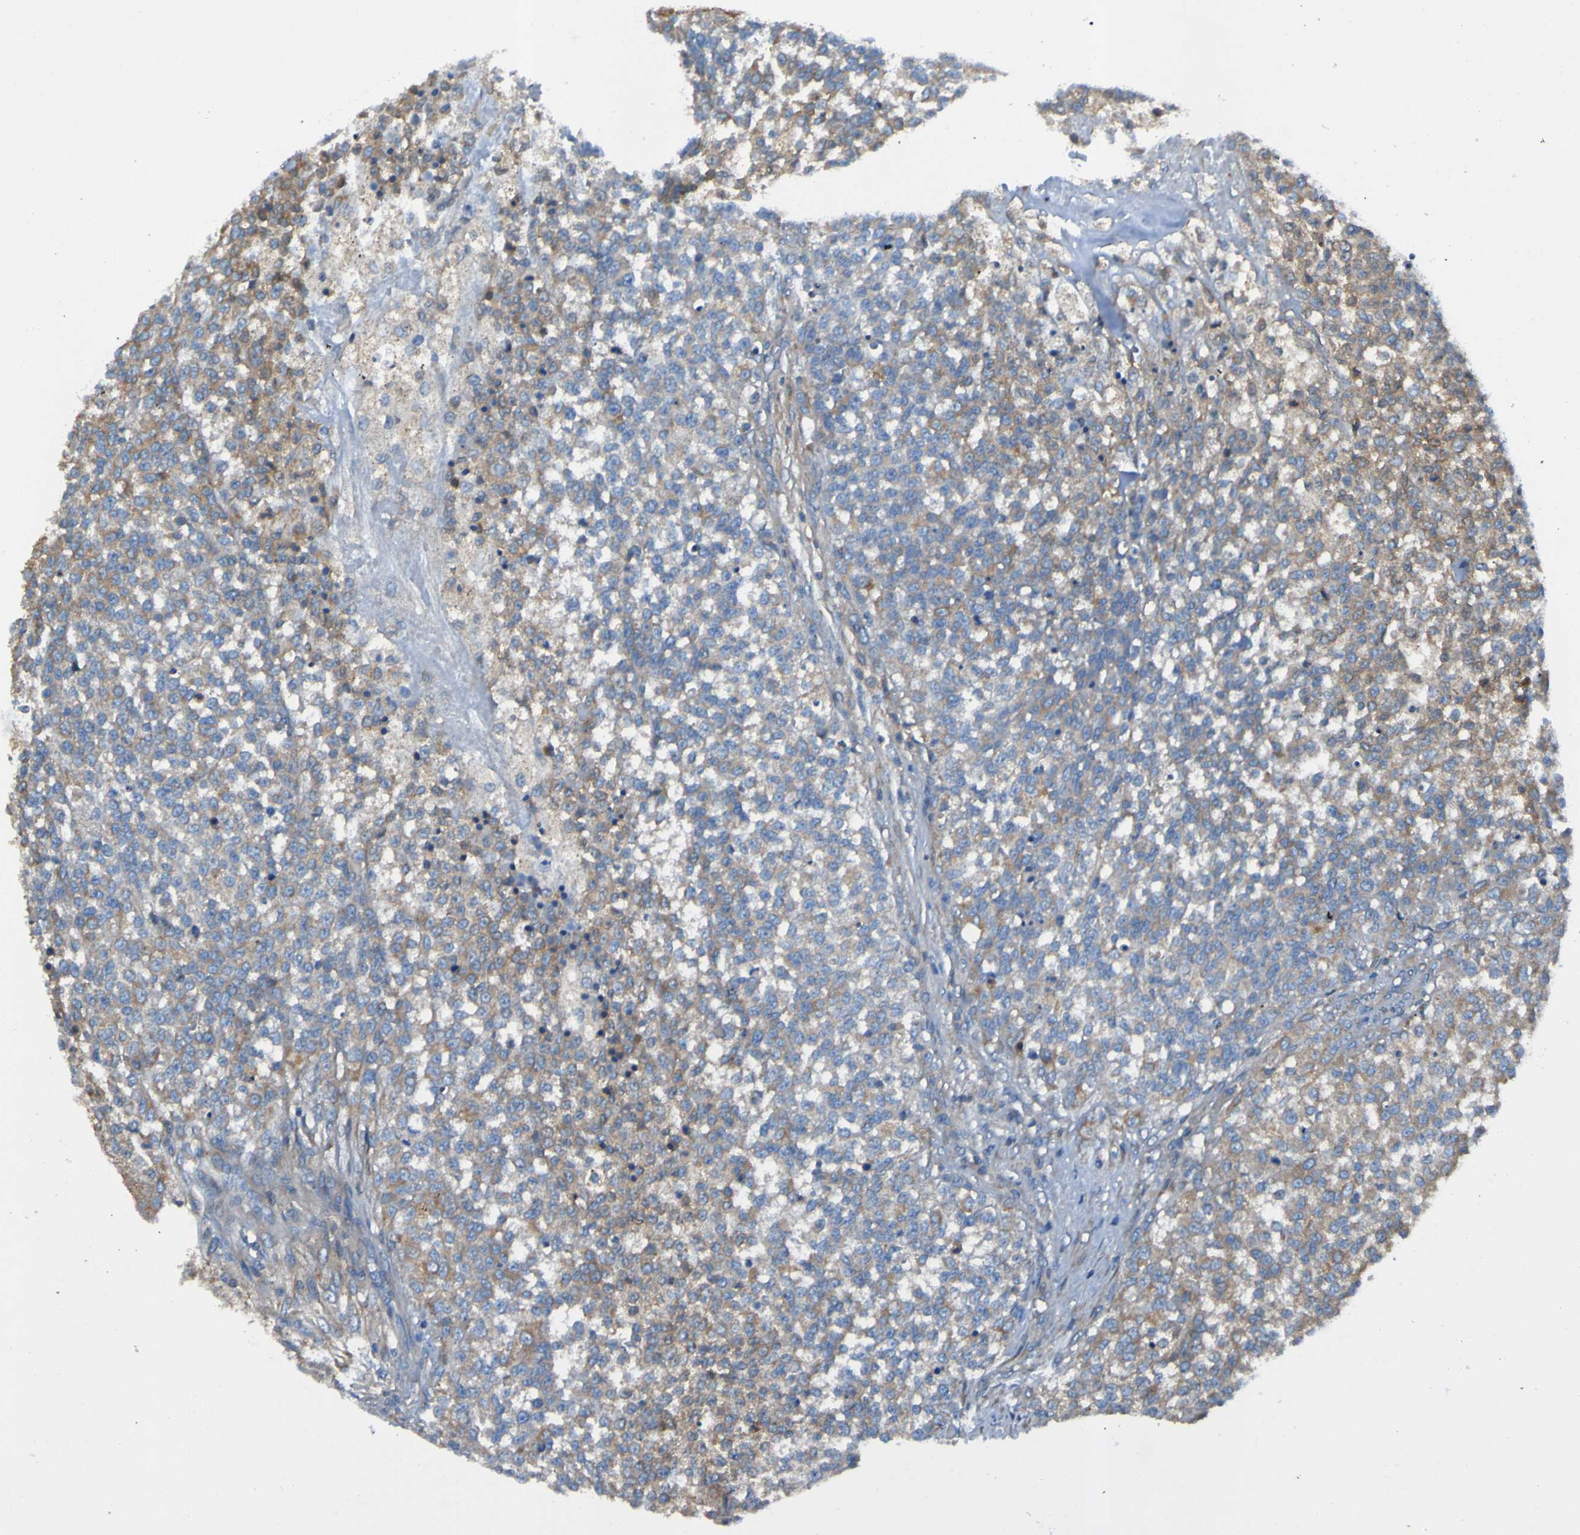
{"staining": {"intensity": "moderate", "quantity": "25%-75%", "location": "cytoplasmic/membranous"}, "tissue": "testis cancer", "cell_type": "Tumor cells", "image_type": "cancer", "snomed": [{"axis": "morphology", "description": "Seminoma, NOS"}, {"axis": "topography", "description": "Testis"}], "caption": "High-magnification brightfield microscopy of seminoma (testis) stained with DAB (brown) and counterstained with hematoxylin (blue). tumor cells exhibit moderate cytoplasmic/membranous staining is identified in about25%-75% of cells.", "gene": "RAB5B", "patient": {"sex": "male", "age": 59}}